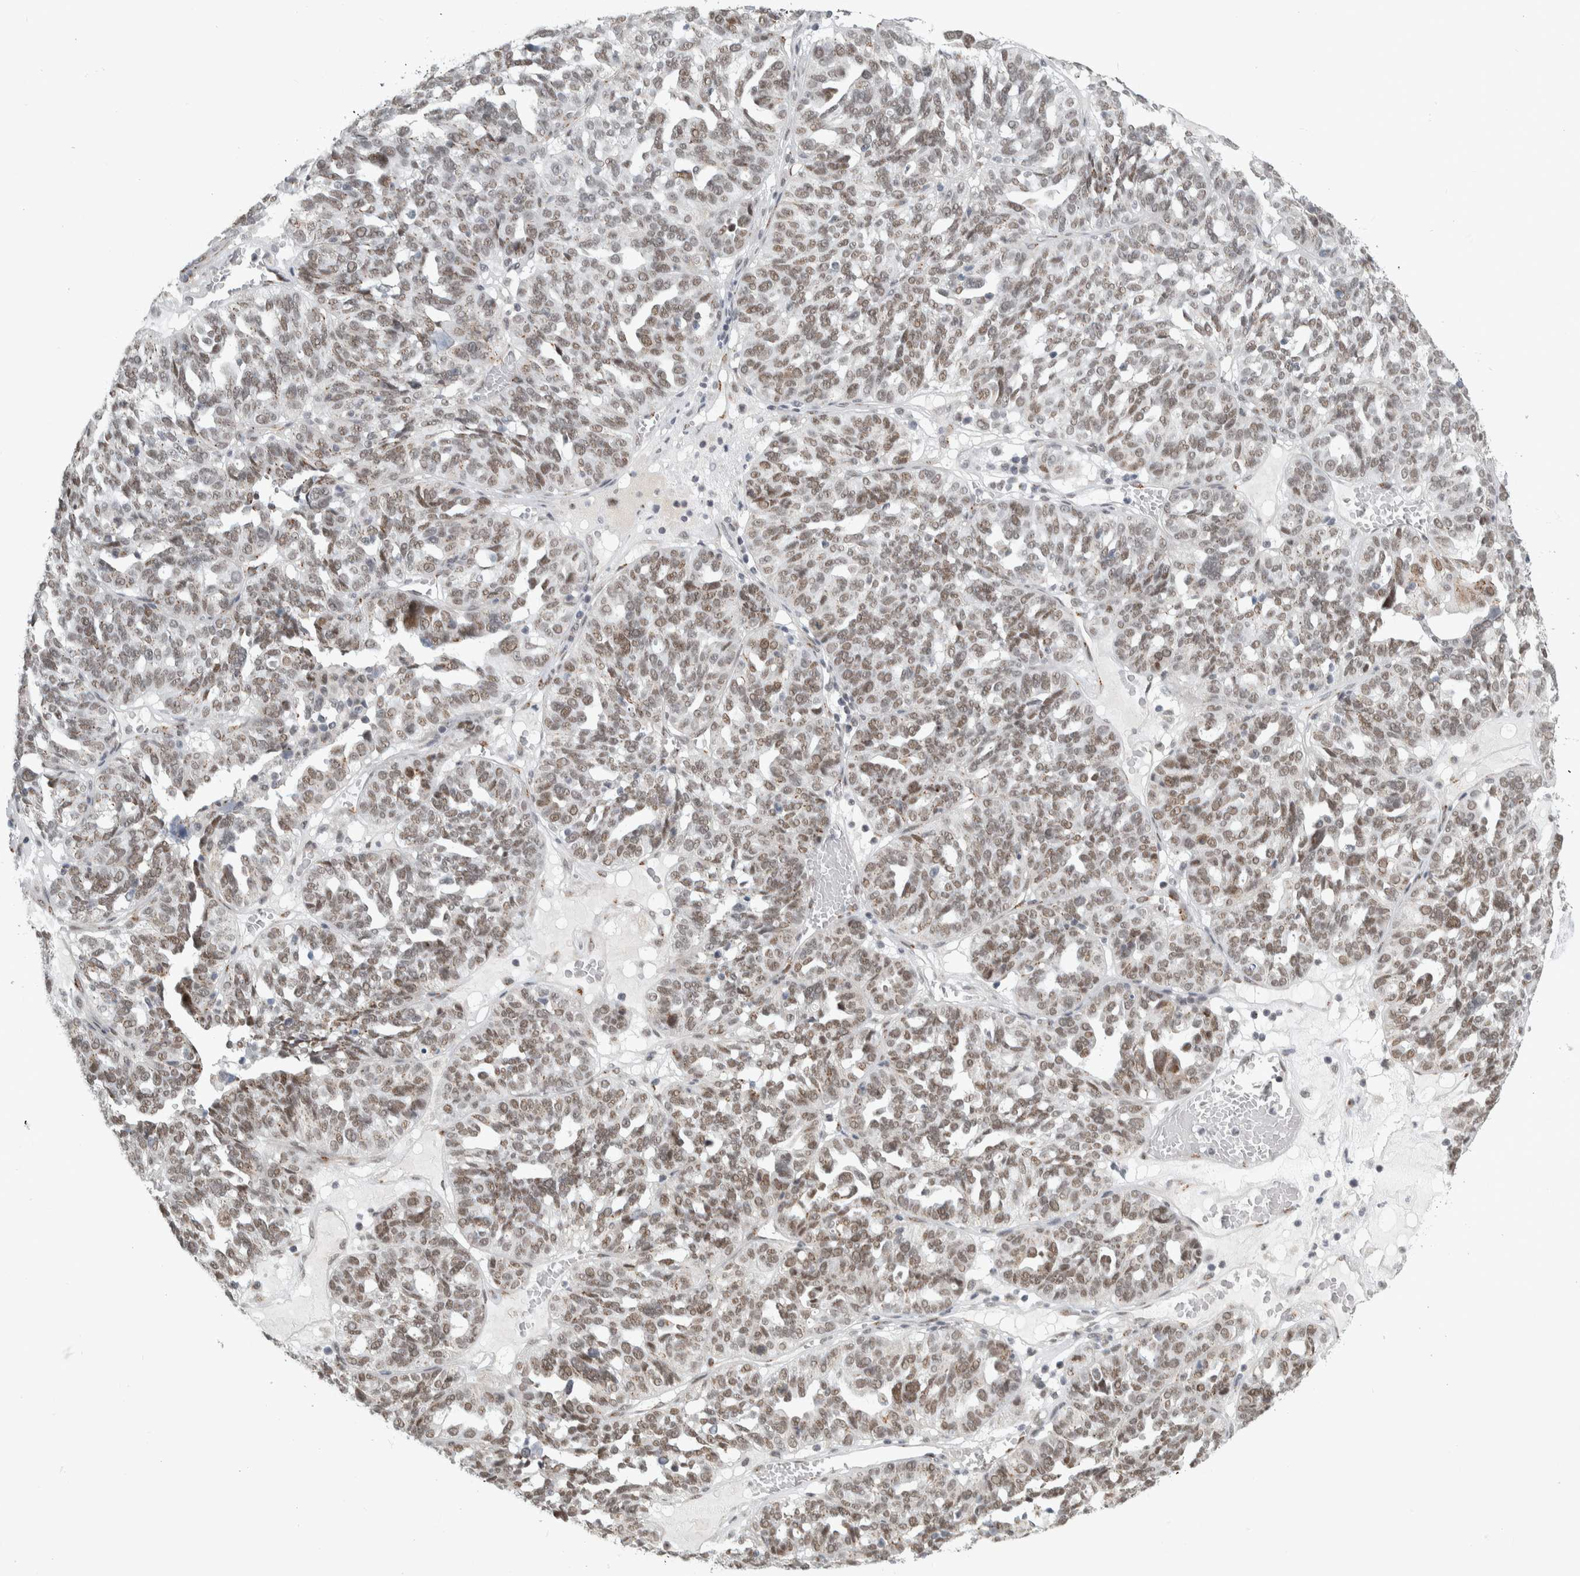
{"staining": {"intensity": "weak", "quantity": ">75%", "location": "nuclear"}, "tissue": "ovarian cancer", "cell_type": "Tumor cells", "image_type": "cancer", "snomed": [{"axis": "morphology", "description": "Cystadenocarcinoma, serous, NOS"}, {"axis": "topography", "description": "Ovary"}], "caption": "Protein expression analysis of human ovarian serous cystadenocarcinoma reveals weak nuclear positivity in approximately >75% of tumor cells.", "gene": "ZMYND8", "patient": {"sex": "female", "age": 59}}